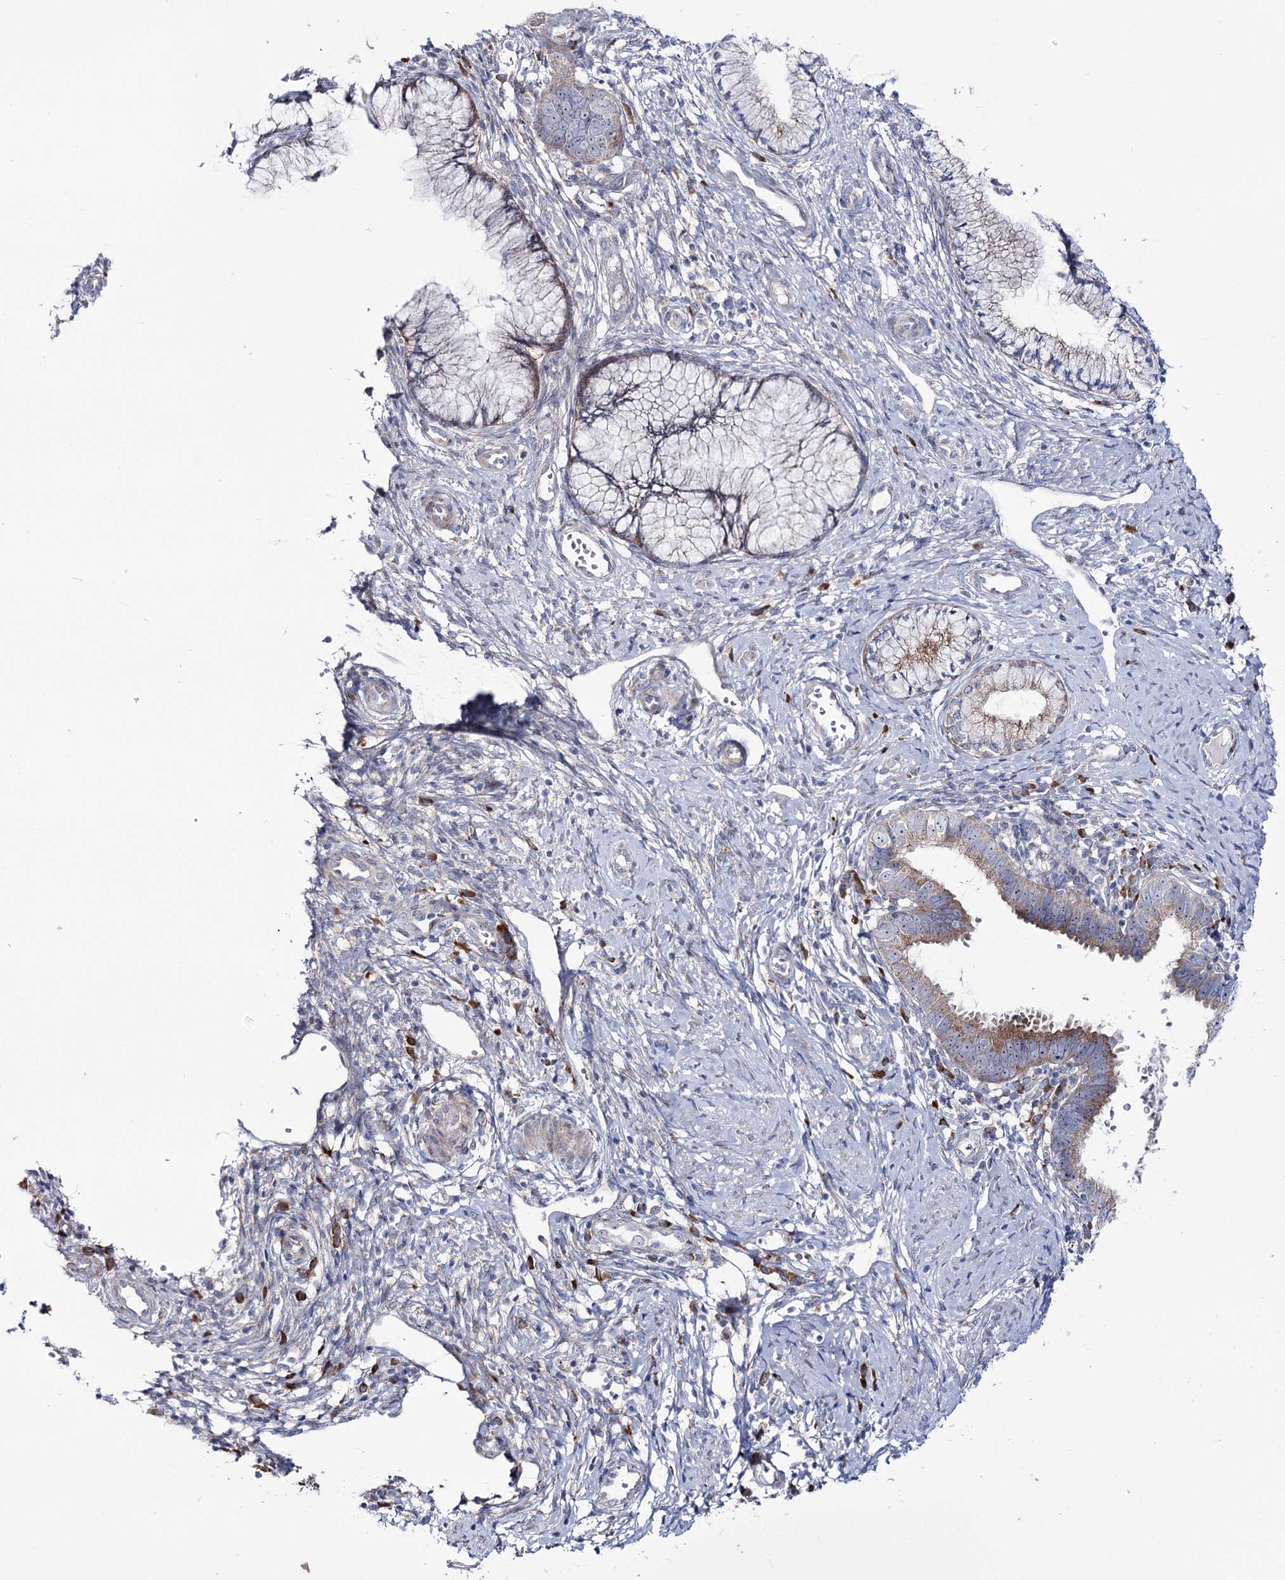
{"staining": {"intensity": "weak", "quantity": "25%-75%", "location": "cytoplasmic/membranous"}, "tissue": "cervical cancer", "cell_type": "Tumor cells", "image_type": "cancer", "snomed": [{"axis": "morphology", "description": "Adenocarcinoma, NOS"}, {"axis": "topography", "description": "Cervix"}], "caption": "A low amount of weak cytoplasmic/membranous expression is present in approximately 25%-75% of tumor cells in cervical cancer tissue.", "gene": "METTL5", "patient": {"sex": "female", "age": 36}}